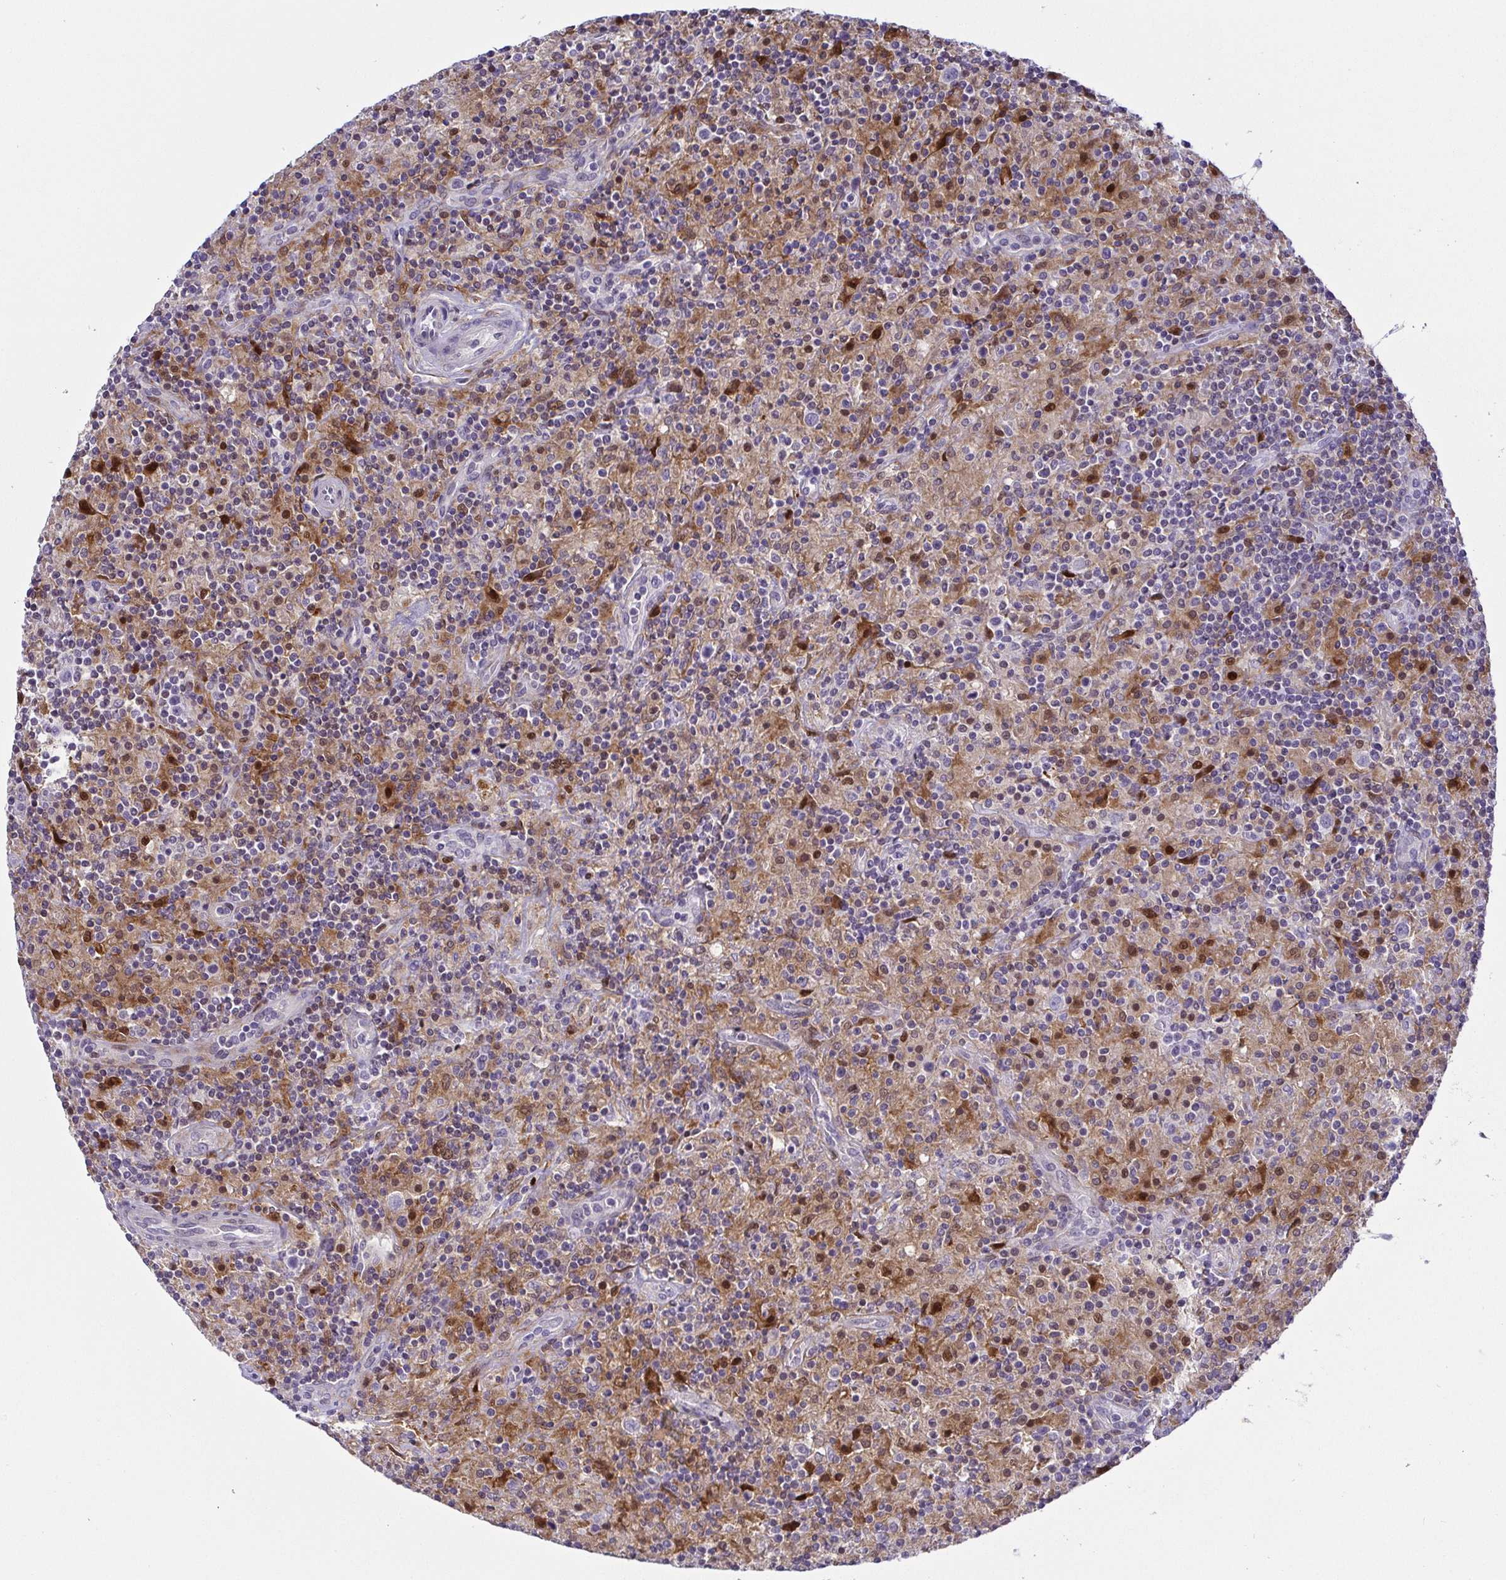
{"staining": {"intensity": "negative", "quantity": "none", "location": "none"}, "tissue": "lymphoma", "cell_type": "Tumor cells", "image_type": "cancer", "snomed": [{"axis": "morphology", "description": "Hodgkin's disease, NOS"}, {"axis": "topography", "description": "Lymph node"}], "caption": "A photomicrograph of human Hodgkin's disease is negative for staining in tumor cells. (Brightfield microscopy of DAB IHC at high magnification).", "gene": "RNASE7", "patient": {"sex": "male", "age": 70}}